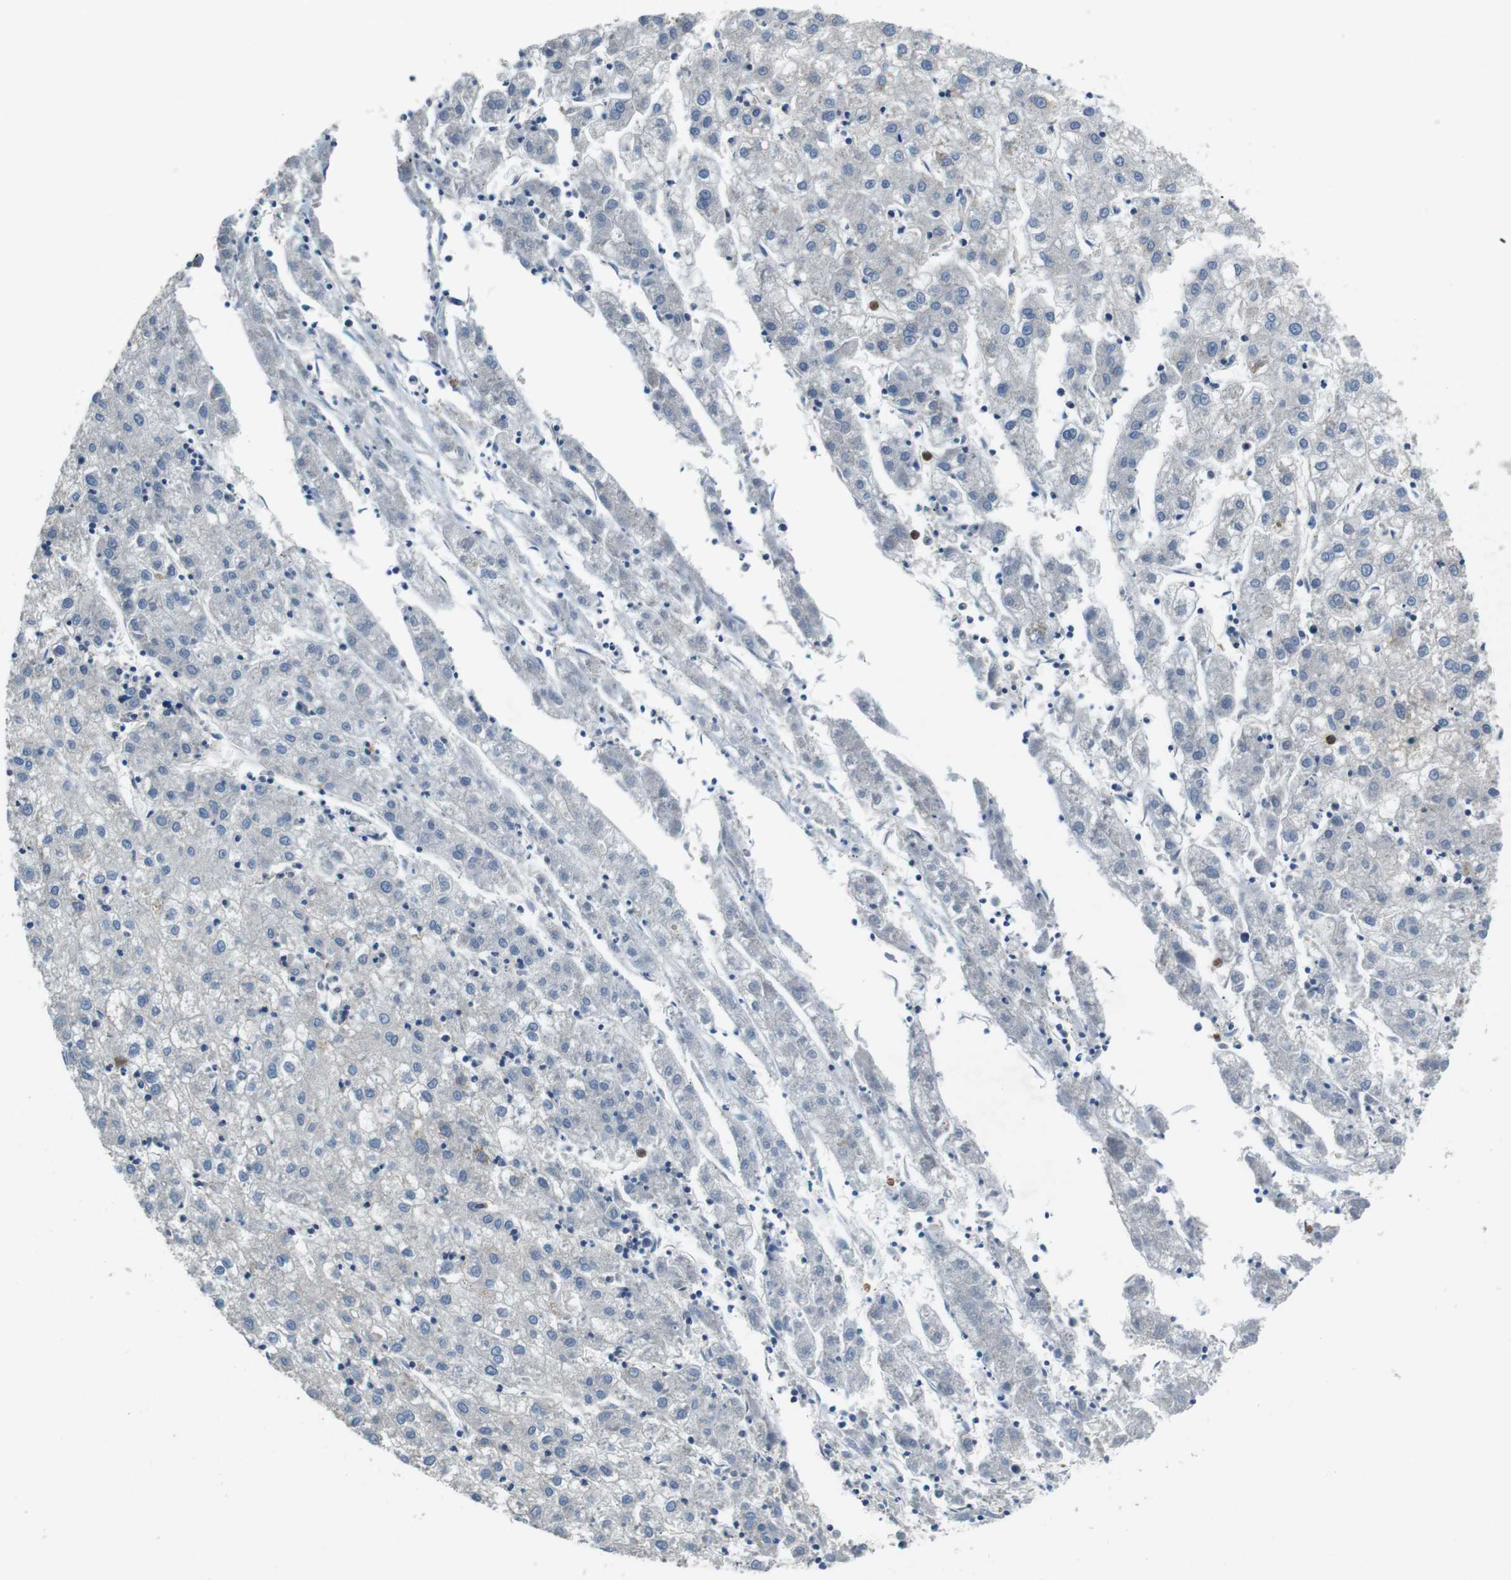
{"staining": {"intensity": "negative", "quantity": "none", "location": "none"}, "tissue": "liver cancer", "cell_type": "Tumor cells", "image_type": "cancer", "snomed": [{"axis": "morphology", "description": "Carcinoma, Hepatocellular, NOS"}, {"axis": "topography", "description": "Liver"}], "caption": "A micrograph of liver hepatocellular carcinoma stained for a protein demonstrates no brown staining in tumor cells.", "gene": "DENND4C", "patient": {"sex": "male", "age": 72}}